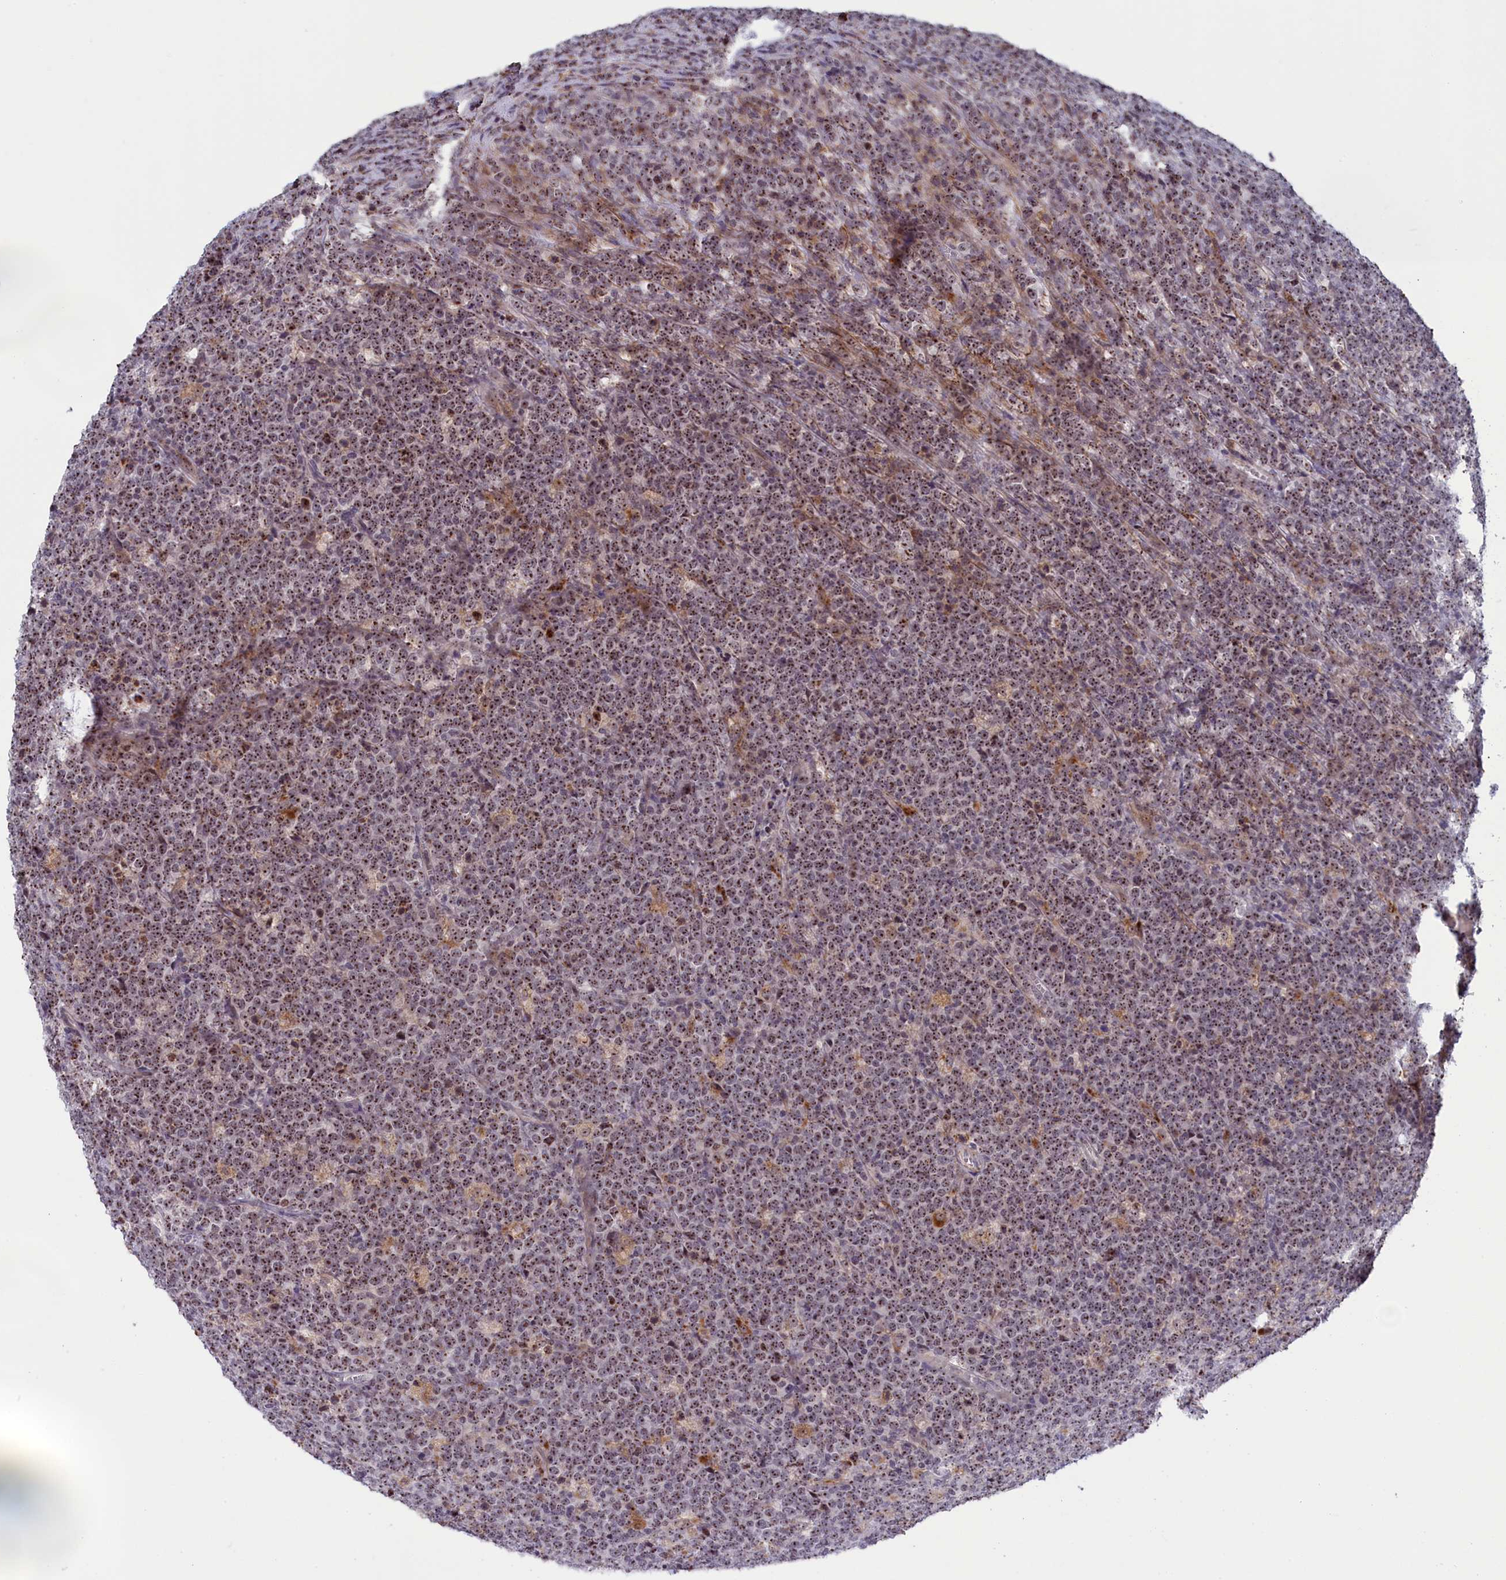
{"staining": {"intensity": "strong", "quantity": ">75%", "location": "nuclear"}, "tissue": "lymphoma", "cell_type": "Tumor cells", "image_type": "cancer", "snomed": [{"axis": "morphology", "description": "Malignant lymphoma, non-Hodgkin's type, High grade"}, {"axis": "topography", "description": "Small intestine"}], "caption": "Immunohistochemical staining of lymphoma reveals high levels of strong nuclear protein positivity in approximately >75% of tumor cells. The staining was performed using DAB to visualize the protein expression in brown, while the nuclei were stained in blue with hematoxylin (Magnification: 20x).", "gene": "PPAN", "patient": {"sex": "male", "age": 8}}